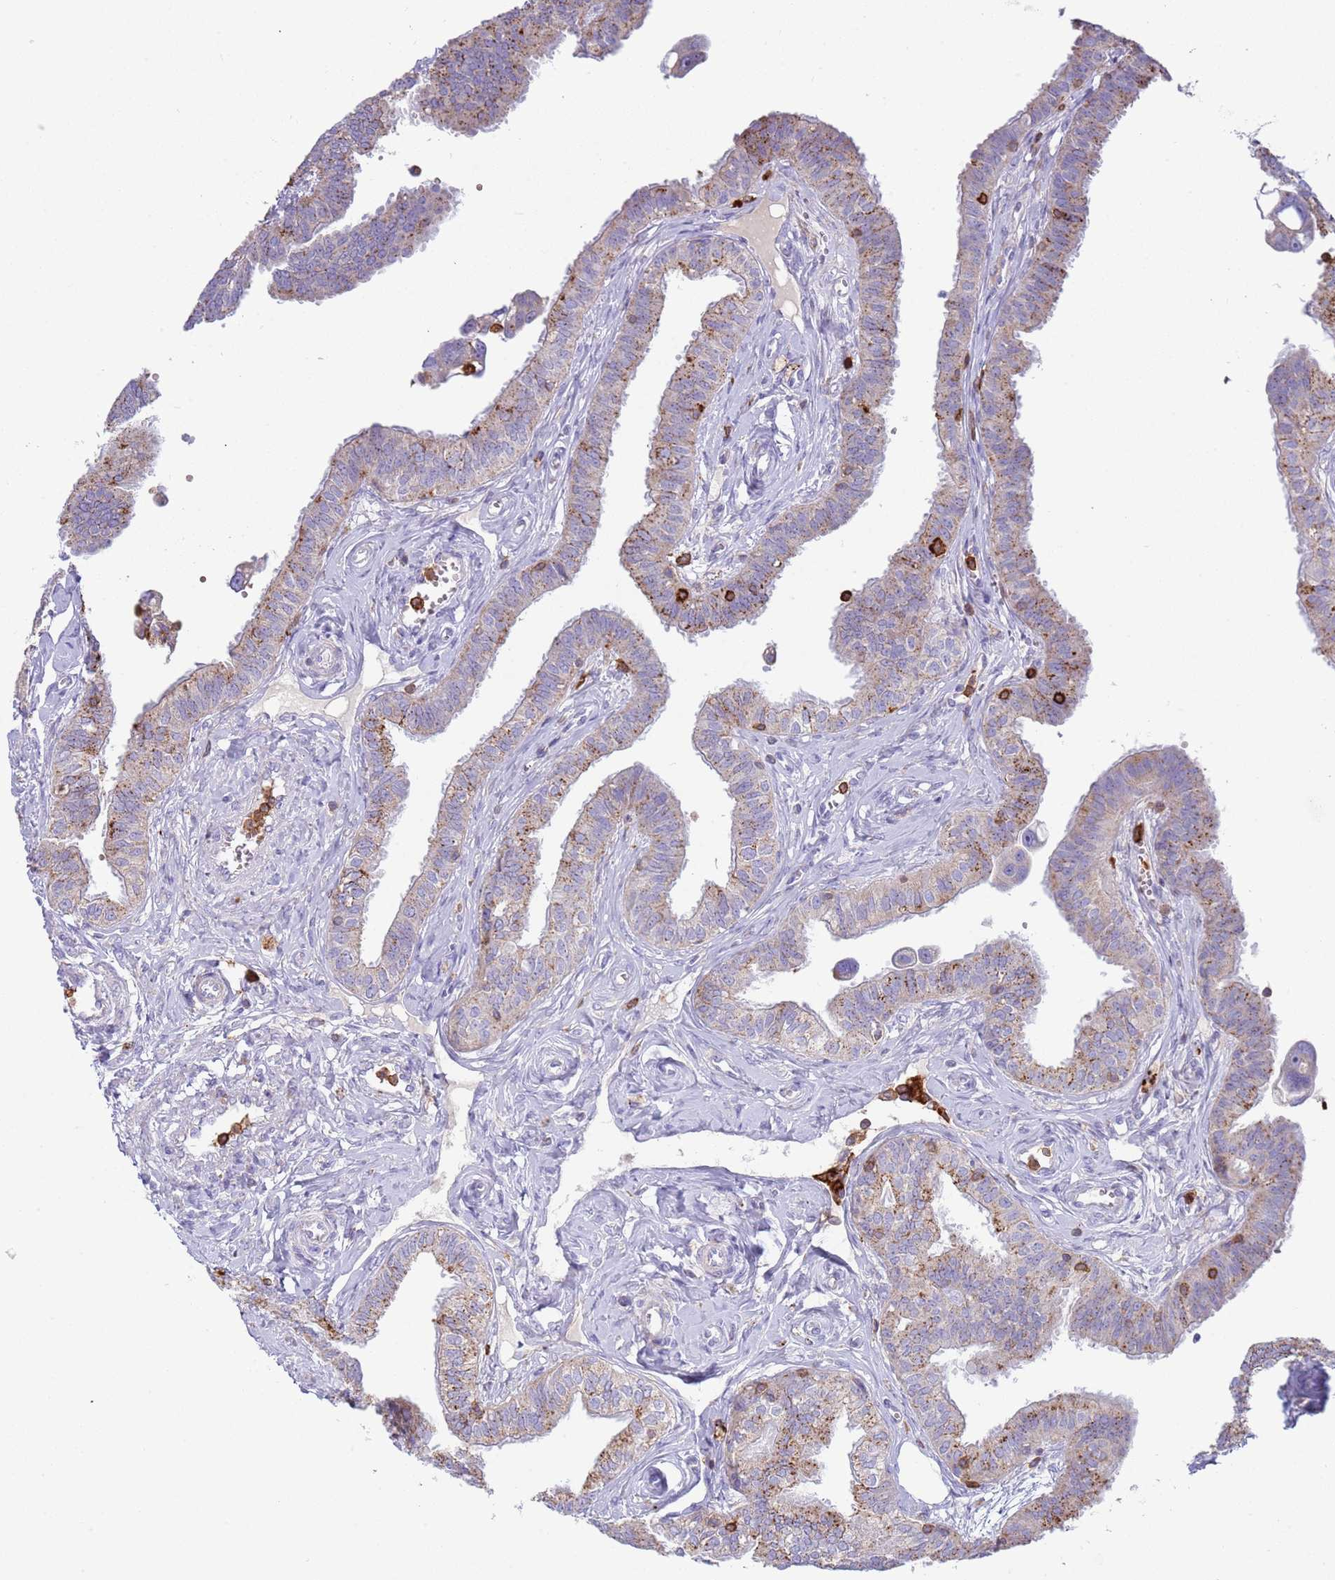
{"staining": {"intensity": "strong", "quantity": "<25%", "location": "cytoplasmic/membranous"}, "tissue": "fallopian tube", "cell_type": "Glandular cells", "image_type": "normal", "snomed": [{"axis": "morphology", "description": "Normal tissue, NOS"}, {"axis": "morphology", "description": "Carcinoma, NOS"}, {"axis": "topography", "description": "Fallopian tube"}, {"axis": "topography", "description": "Ovary"}], "caption": "Immunohistochemical staining of benign human fallopian tube reveals medium levels of strong cytoplasmic/membranous staining in about <25% of glandular cells.", "gene": "TTPAL", "patient": {"sex": "female", "age": 59}}